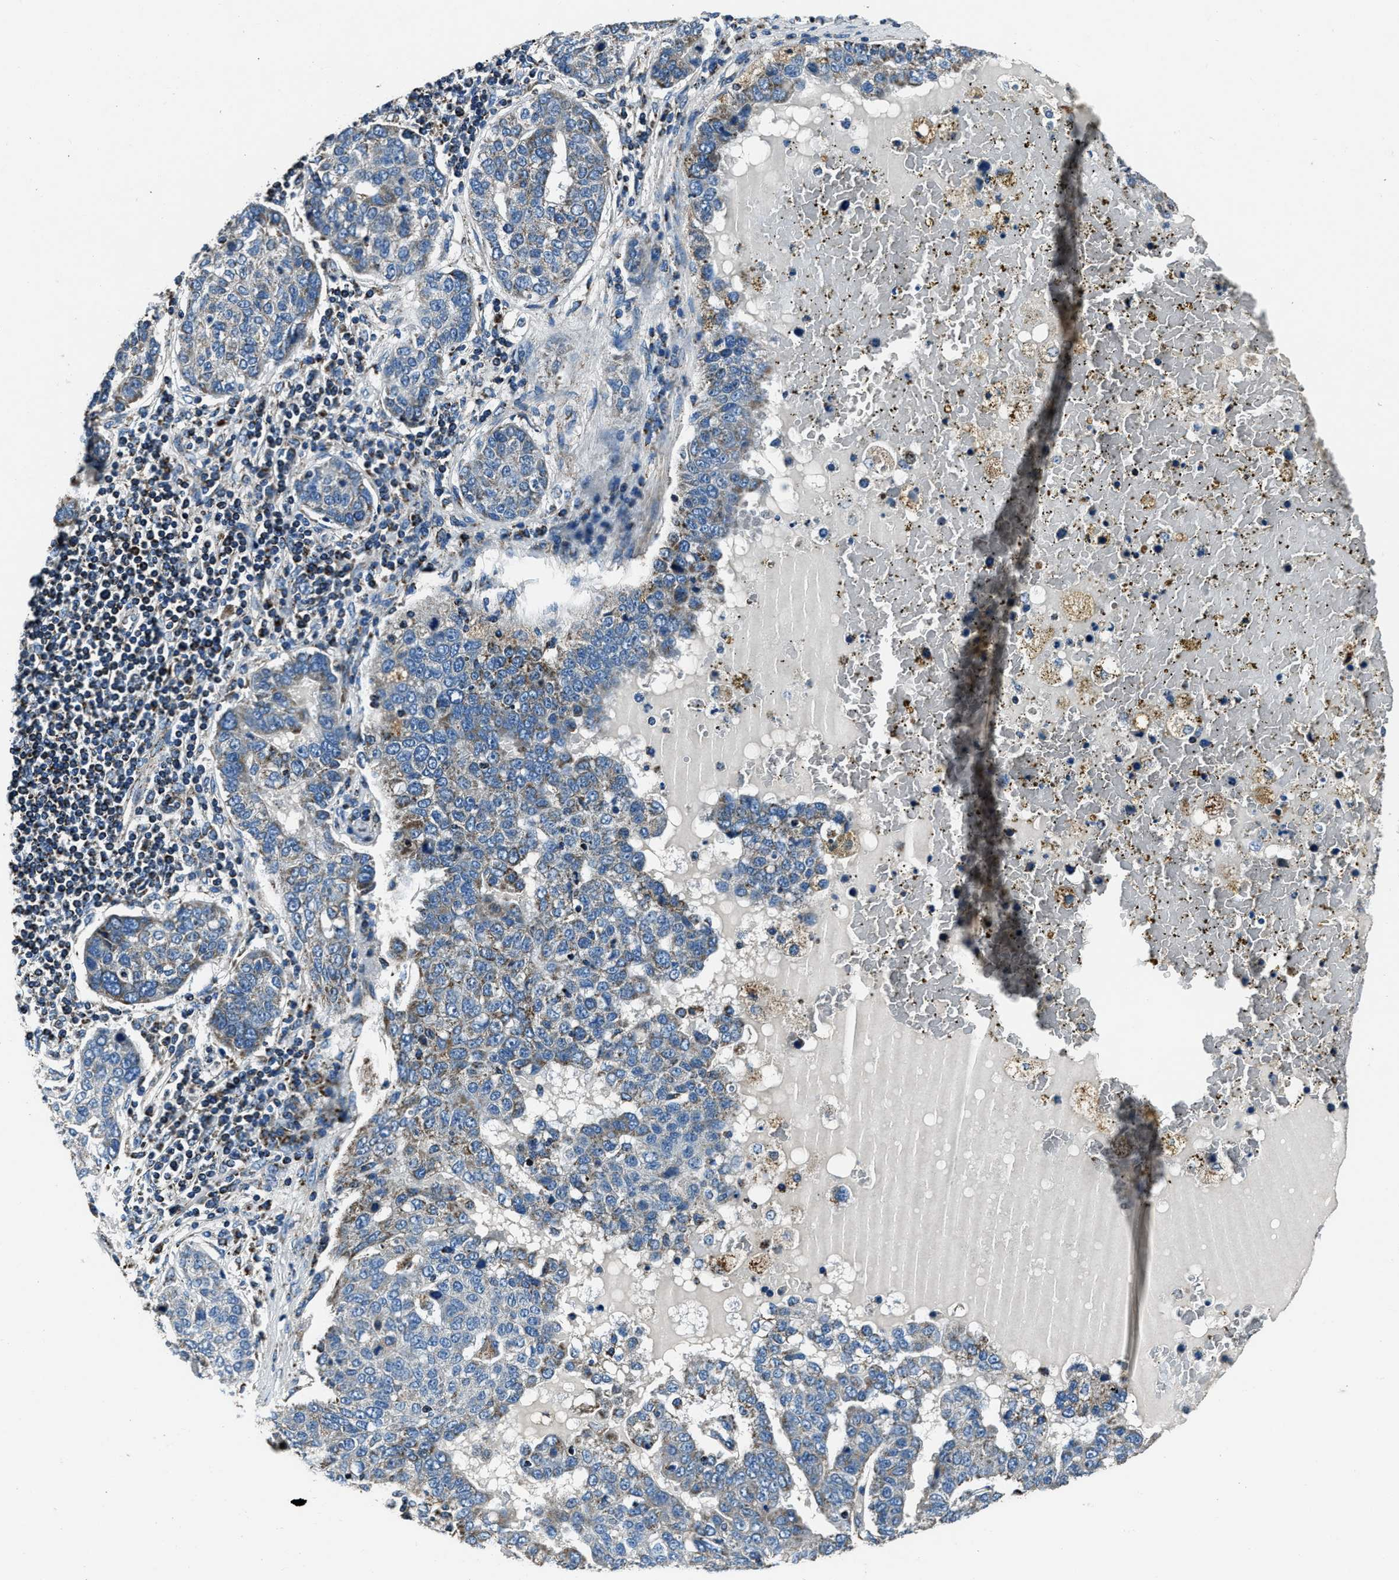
{"staining": {"intensity": "moderate", "quantity": "<25%", "location": "cytoplasmic/membranous"}, "tissue": "pancreatic cancer", "cell_type": "Tumor cells", "image_type": "cancer", "snomed": [{"axis": "morphology", "description": "Adenocarcinoma, NOS"}, {"axis": "topography", "description": "Pancreas"}], "caption": "Immunohistochemistry (IHC) (DAB (3,3'-diaminobenzidine)) staining of adenocarcinoma (pancreatic) displays moderate cytoplasmic/membranous protein positivity in about <25% of tumor cells.", "gene": "OGDH", "patient": {"sex": "female", "age": 61}}